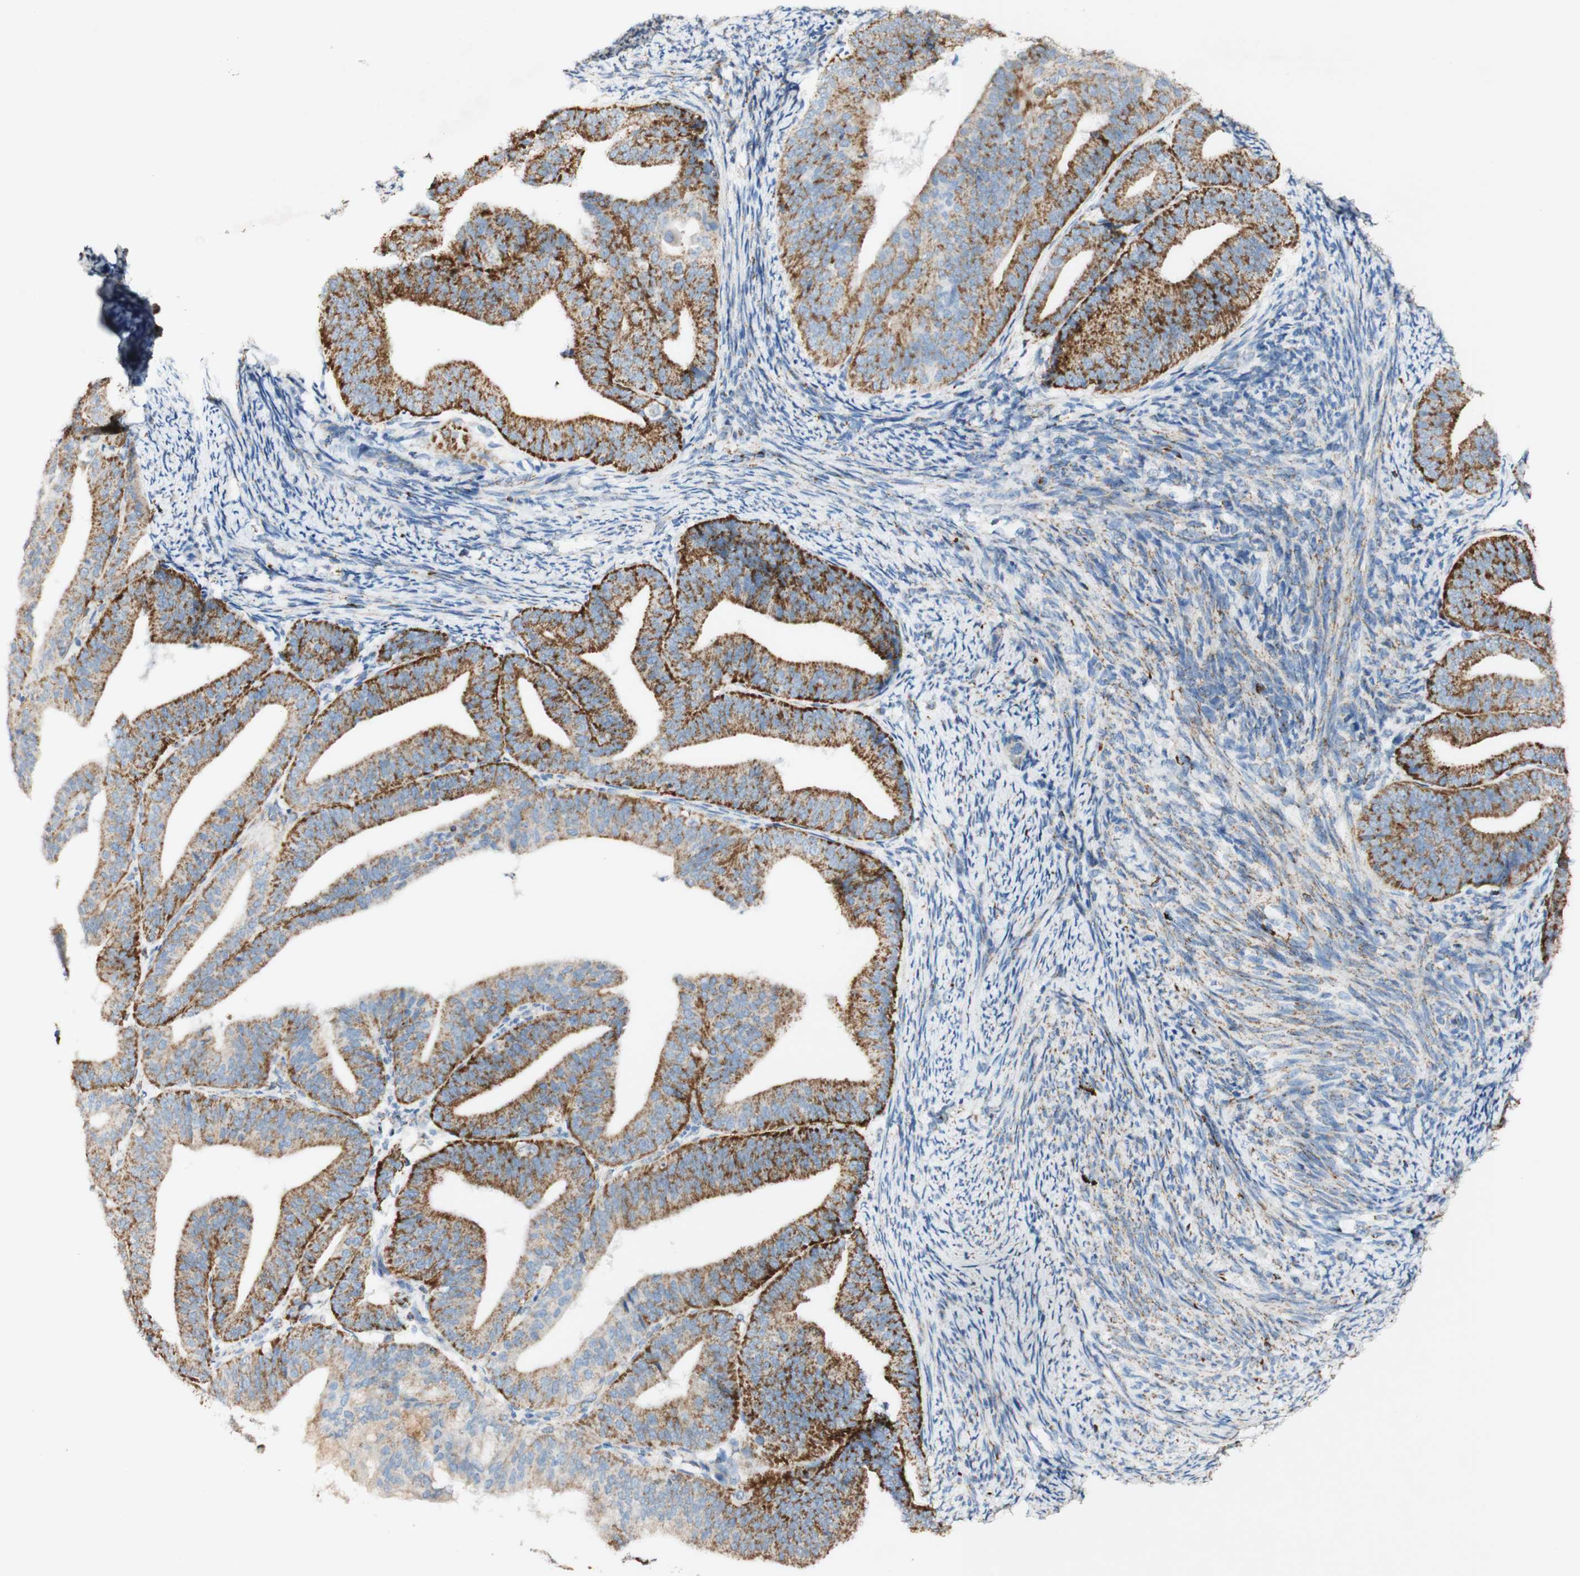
{"staining": {"intensity": "strong", "quantity": ">75%", "location": "cytoplasmic/membranous"}, "tissue": "endometrial cancer", "cell_type": "Tumor cells", "image_type": "cancer", "snomed": [{"axis": "morphology", "description": "Adenocarcinoma, NOS"}, {"axis": "topography", "description": "Endometrium"}], "caption": "Endometrial cancer (adenocarcinoma) stained with immunohistochemistry (IHC) displays strong cytoplasmic/membranous staining in about >75% of tumor cells.", "gene": "OXCT1", "patient": {"sex": "female", "age": 63}}